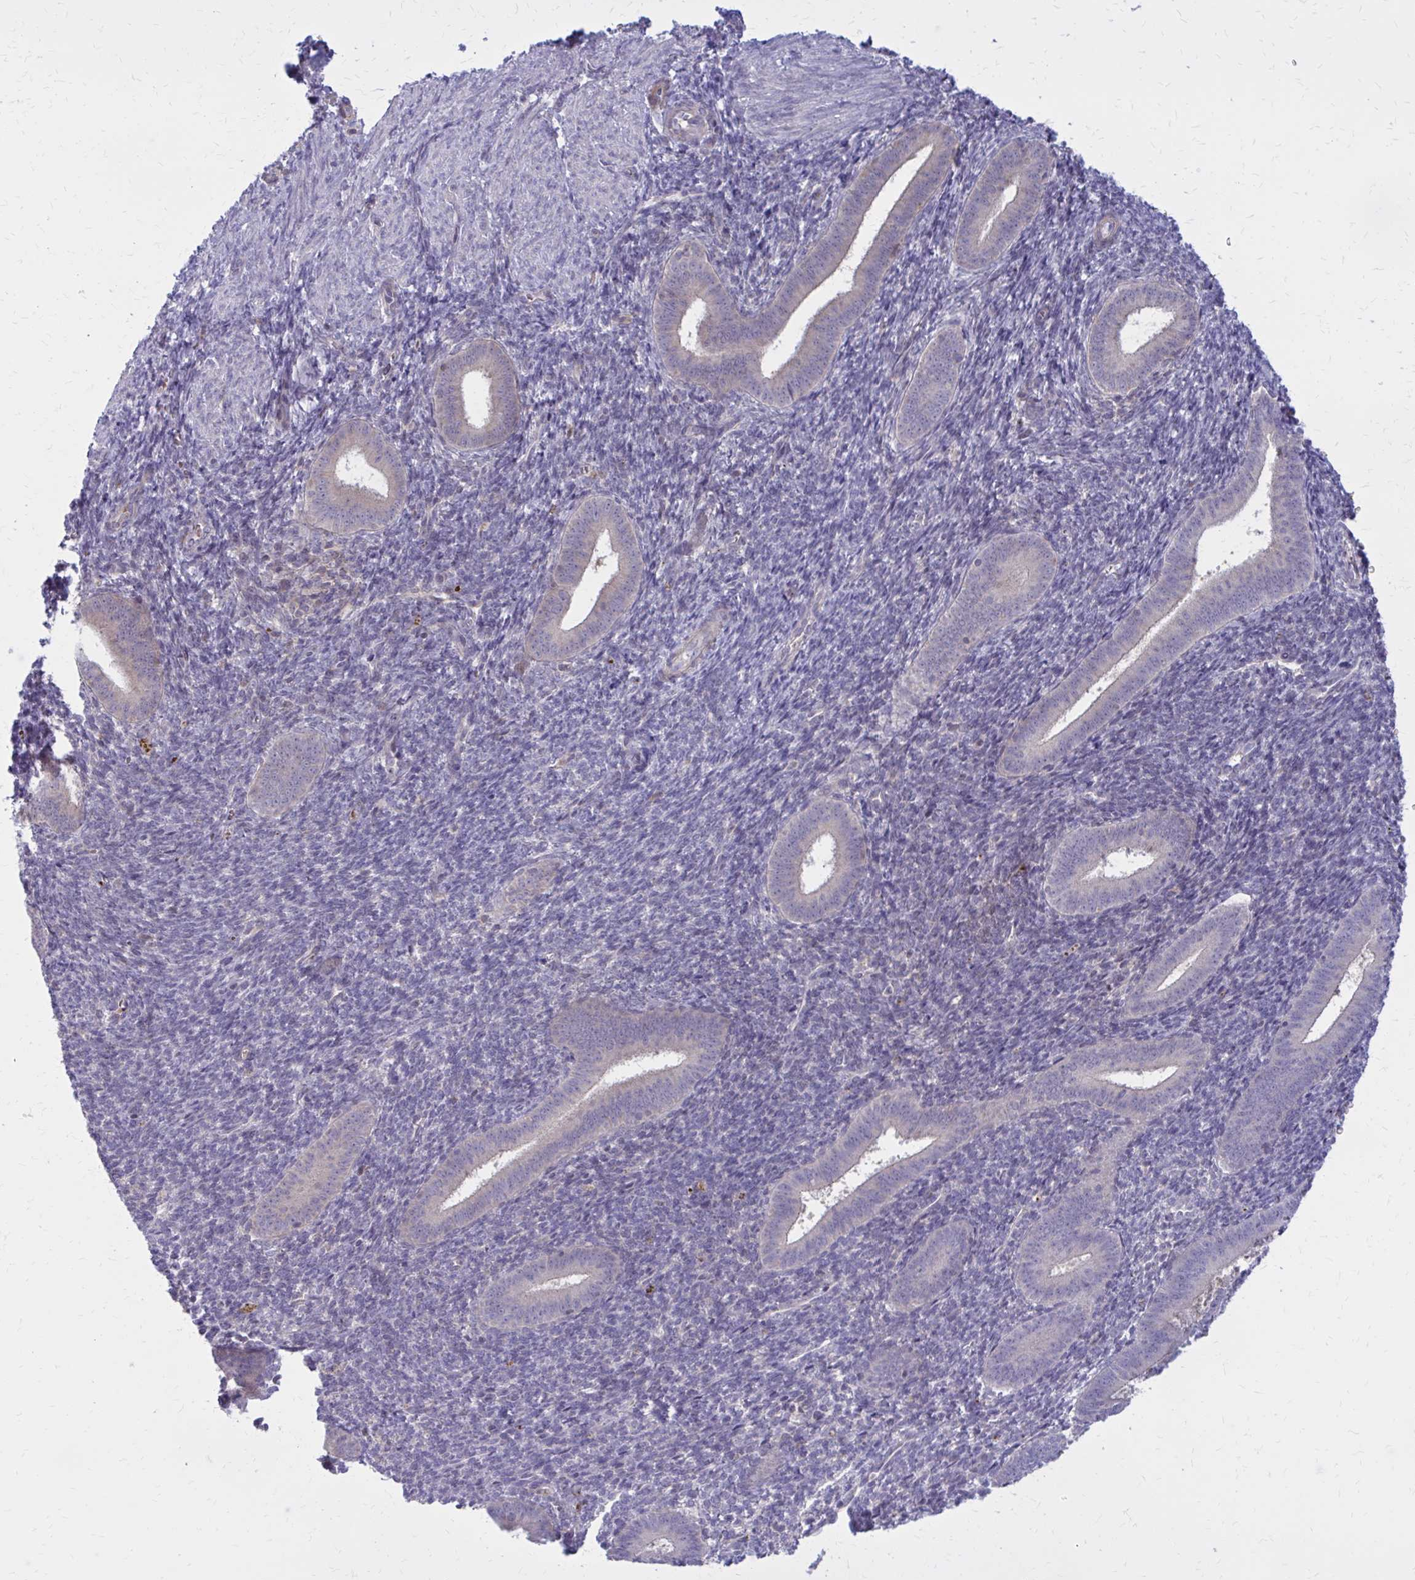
{"staining": {"intensity": "negative", "quantity": "none", "location": "none"}, "tissue": "endometrium", "cell_type": "Cells in endometrial stroma", "image_type": "normal", "snomed": [{"axis": "morphology", "description": "Normal tissue, NOS"}, {"axis": "topography", "description": "Endometrium"}], "caption": "Cells in endometrial stroma are negative for protein expression in benign human endometrium. (Brightfield microscopy of DAB IHC at high magnification).", "gene": "DBI", "patient": {"sex": "female", "age": 25}}